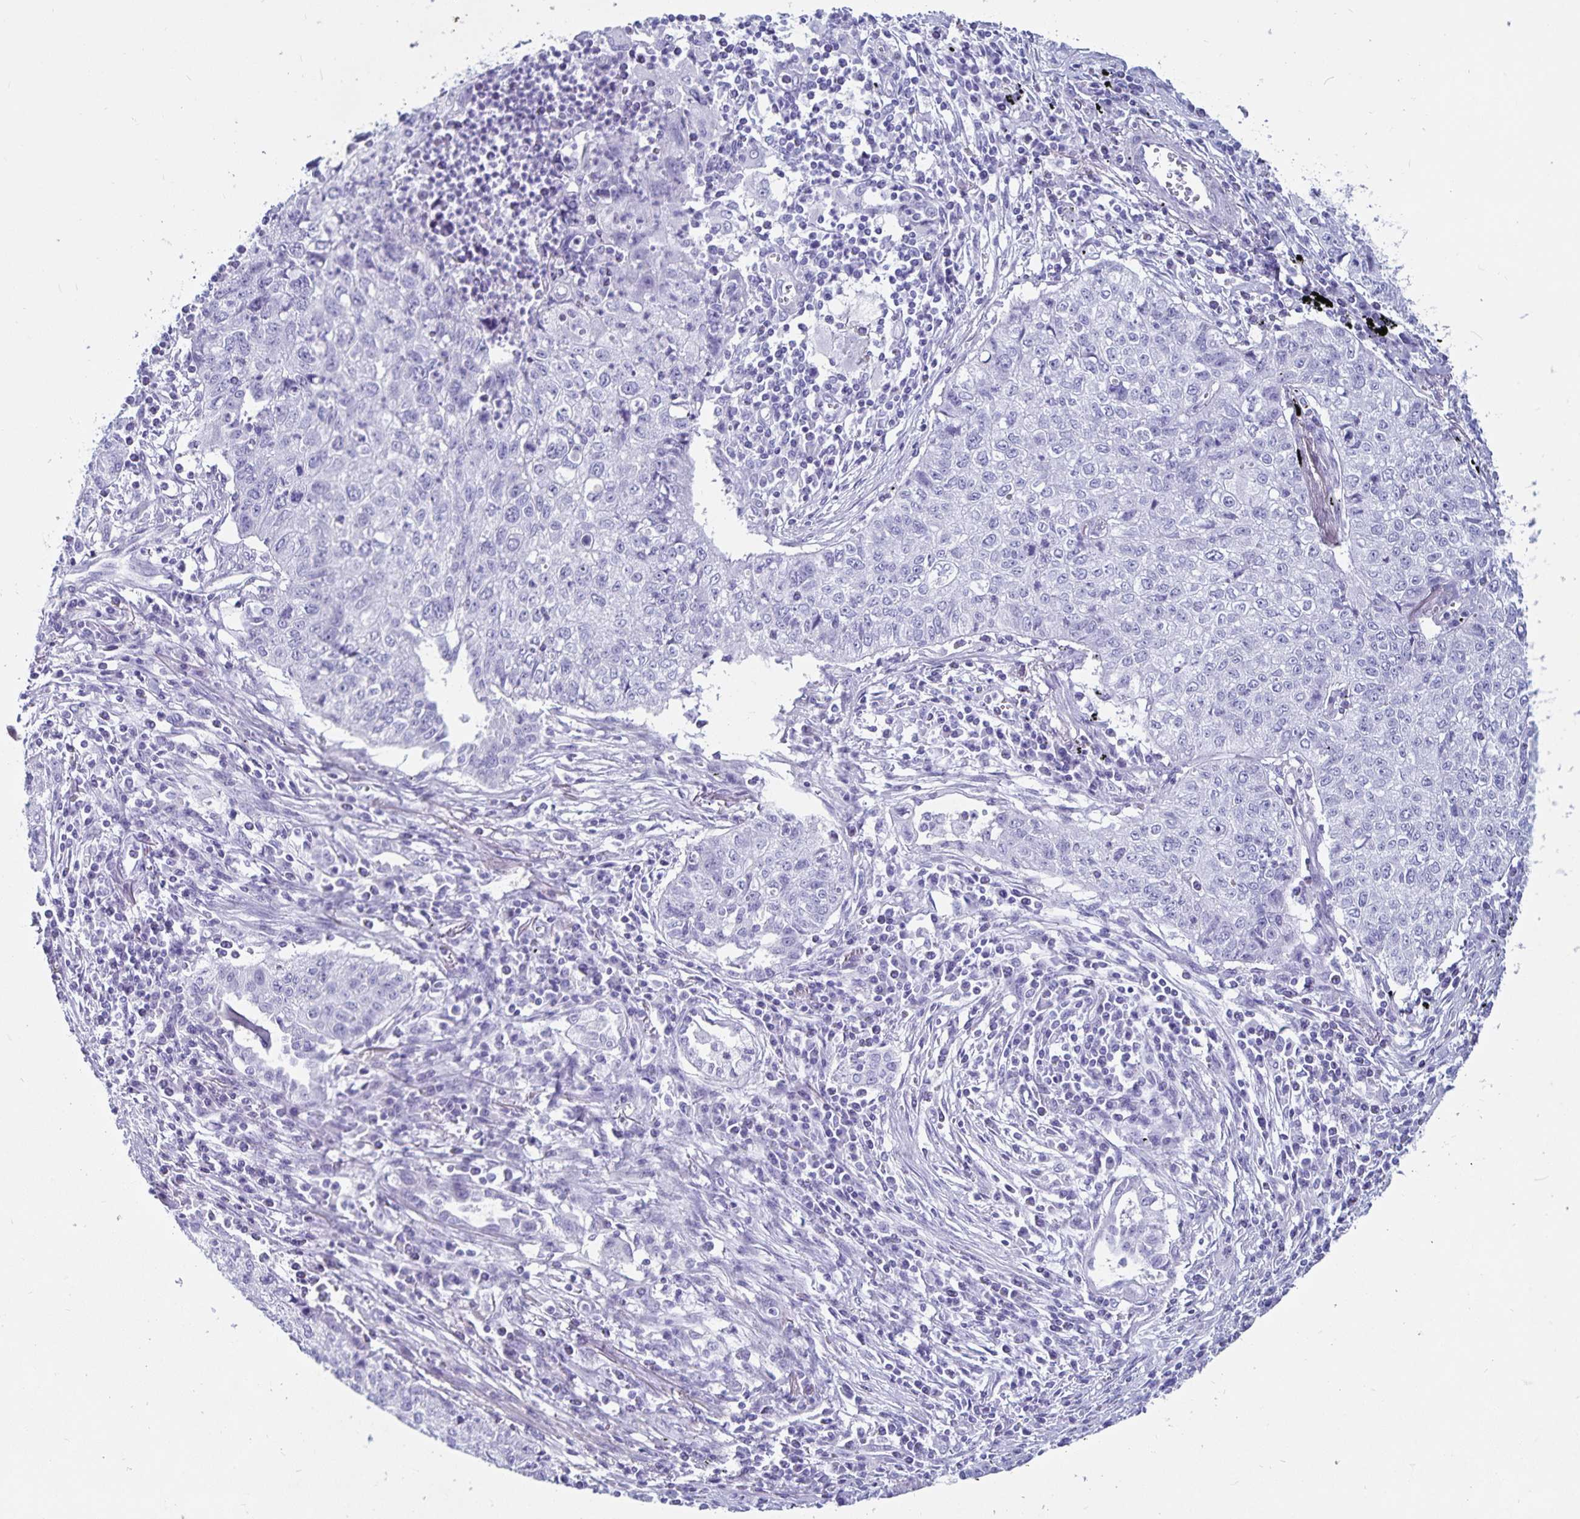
{"staining": {"intensity": "negative", "quantity": "none", "location": "none"}, "tissue": "lung cancer", "cell_type": "Tumor cells", "image_type": "cancer", "snomed": [{"axis": "morphology", "description": "Normal morphology"}, {"axis": "morphology", "description": "Aneuploidy"}, {"axis": "morphology", "description": "Squamous cell carcinoma, NOS"}, {"axis": "topography", "description": "Lymph node"}, {"axis": "topography", "description": "Lung"}], "caption": "Immunohistochemistry histopathology image of human squamous cell carcinoma (lung) stained for a protein (brown), which reveals no positivity in tumor cells.", "gene": "GPR137", "patient": {"sex": "female", "age": 76}}